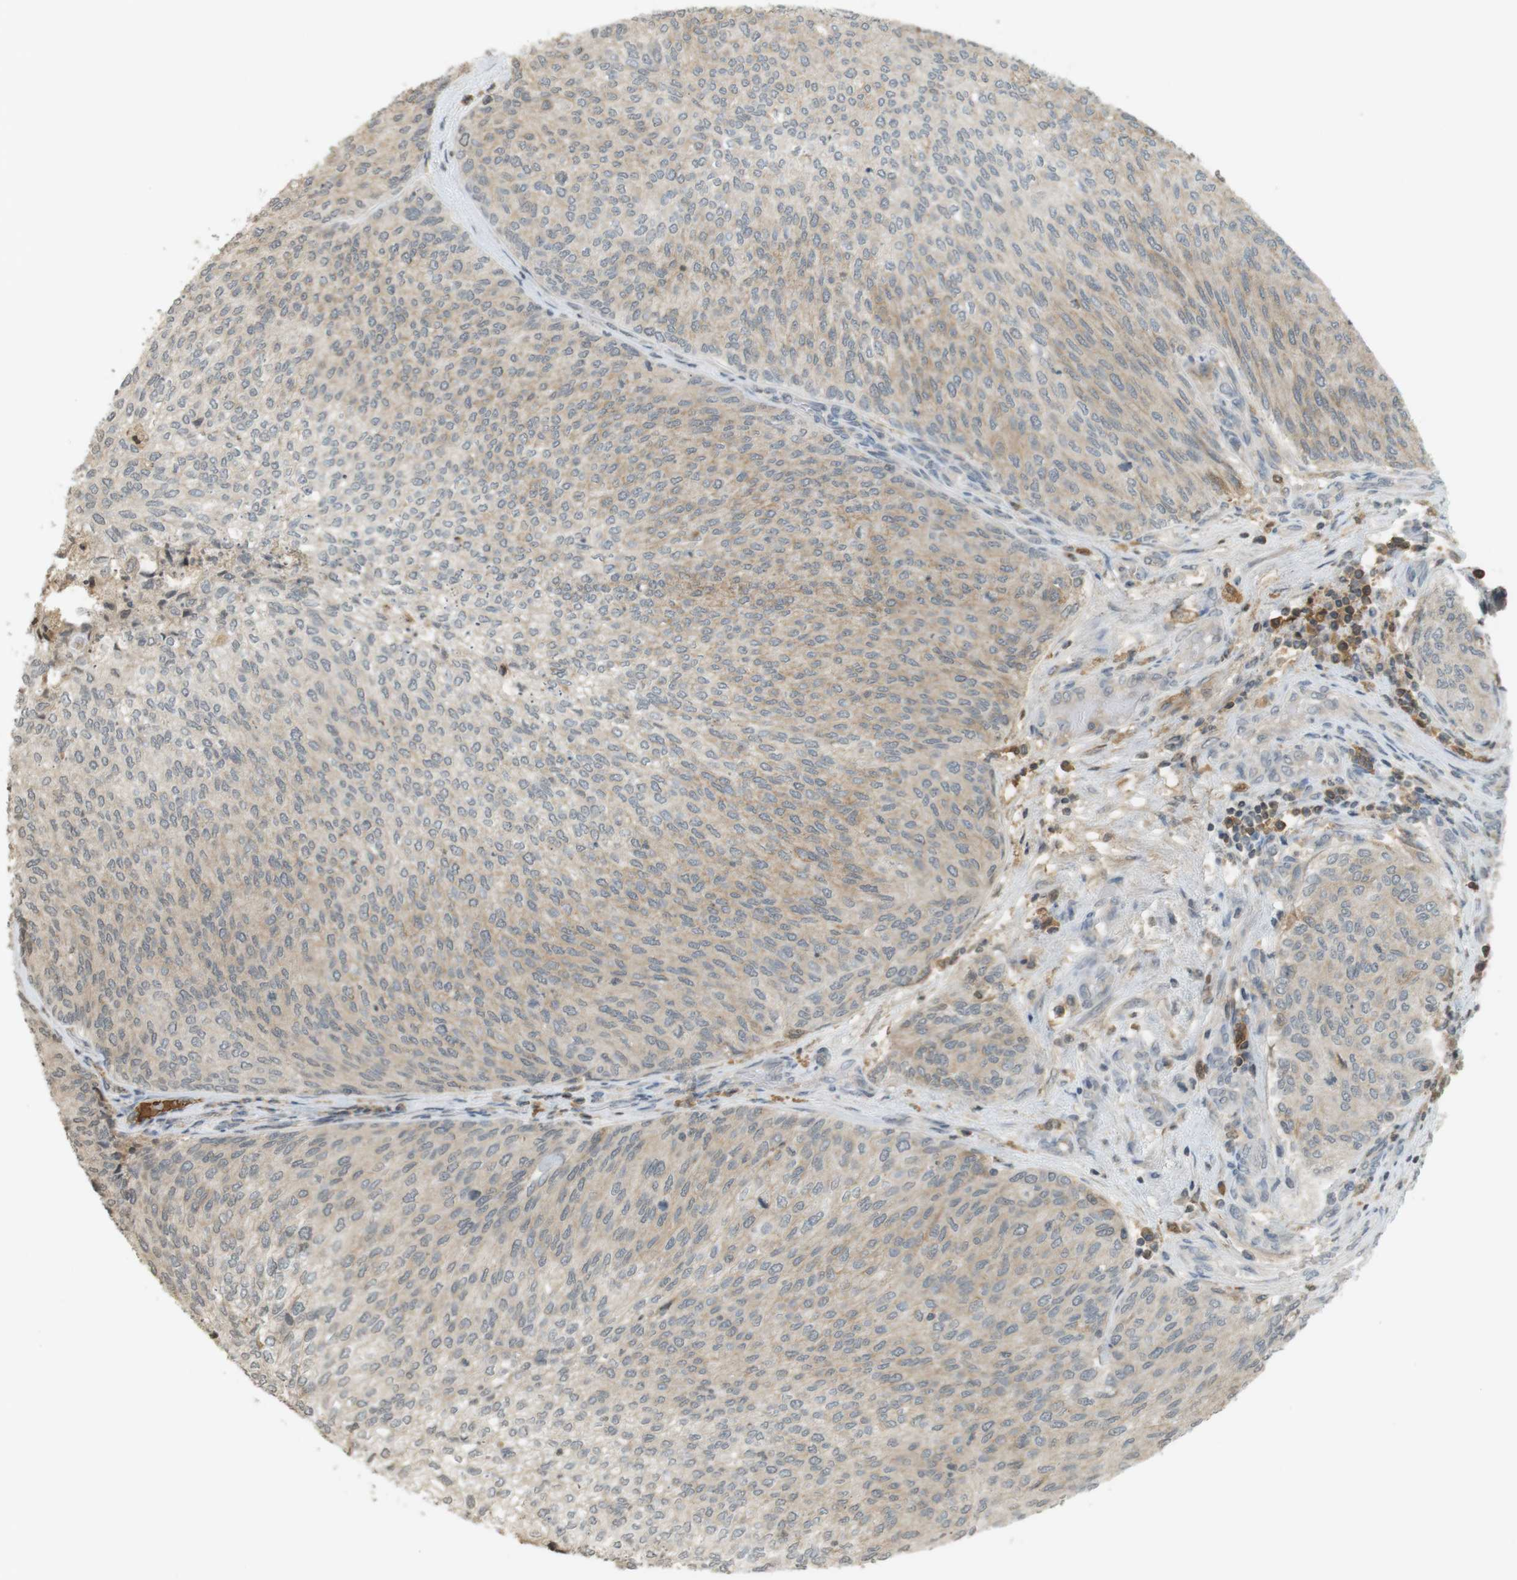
{"staining": {"intensity": "weak", "quantity": "<25%", "location": "cytoplasmic/membranous"}, "tissue": "urothelial cancer", "cell_type": "Tumor cells", "image_type": "cancer", "snomed": [{"axis": "morphology", "description": "Urothelial carcinoma, Low grade"}, {"axis": "topography", "description": "Urinary bladder"}], "caption": "Tumor cells are negative for protein expression in human urothelial cancer. Nuclei are stained in blue.", "gene": "SRR", "patient": {"sex": "female", "age": 79}}